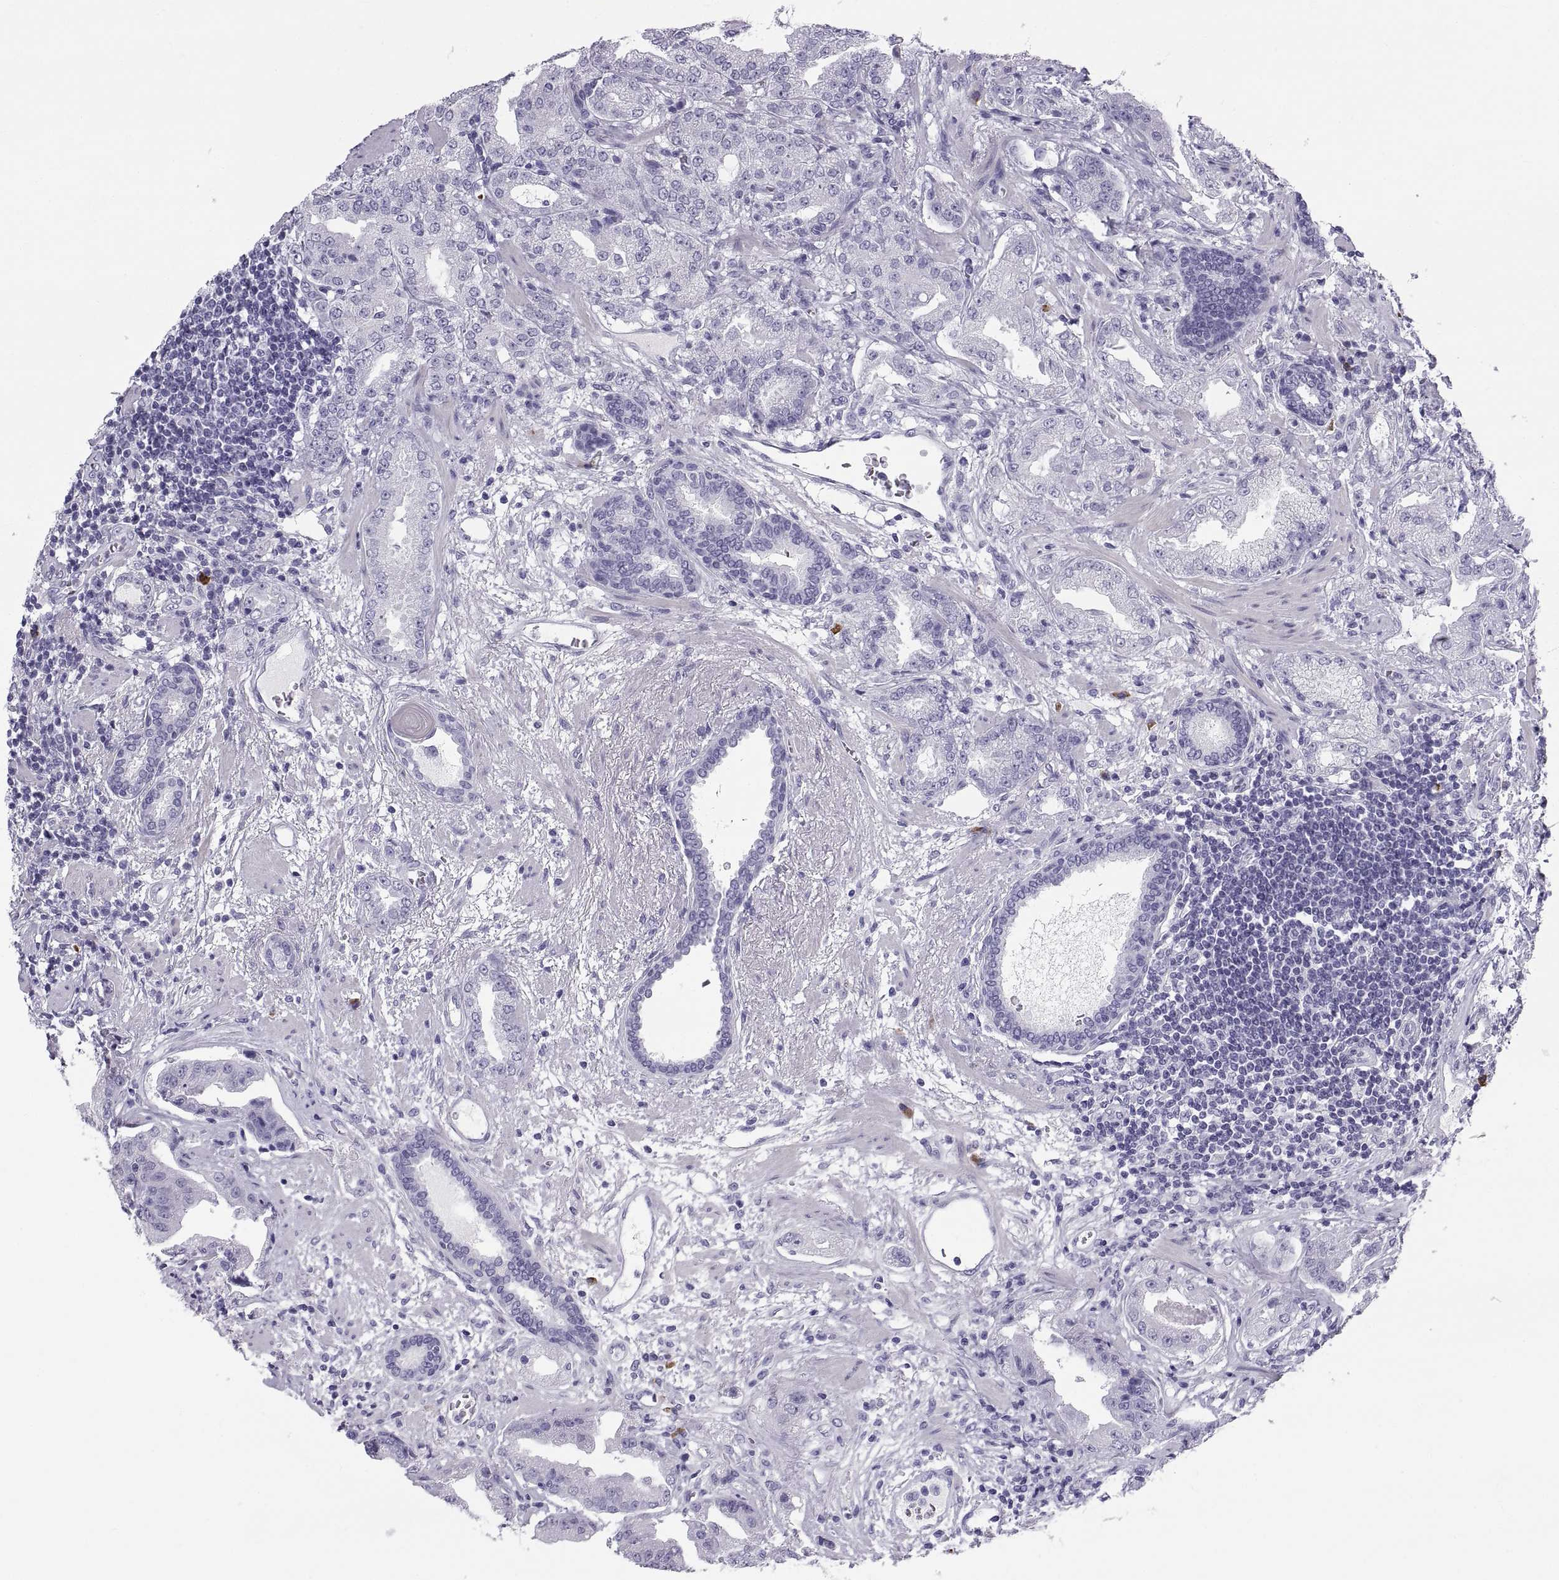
{"staining": {"intensity": "negative", "quantity": "none", "location": "none"}, "tissue": "prostate cancer", "cell_type": "Tumor cells", "image_type": "cancer", "snomed": [{"axis": "morphology", "description": "Adenocarcinoma, Low grade"}, {"axis": "topography", "description": "Prostate"}], "caption": "Tumor cells show no significant protein expression in prostate cancer (low-grade adenocarcinoma).", "gene": "CT47A10", "patient": {"sex": "male", "age": 62}}